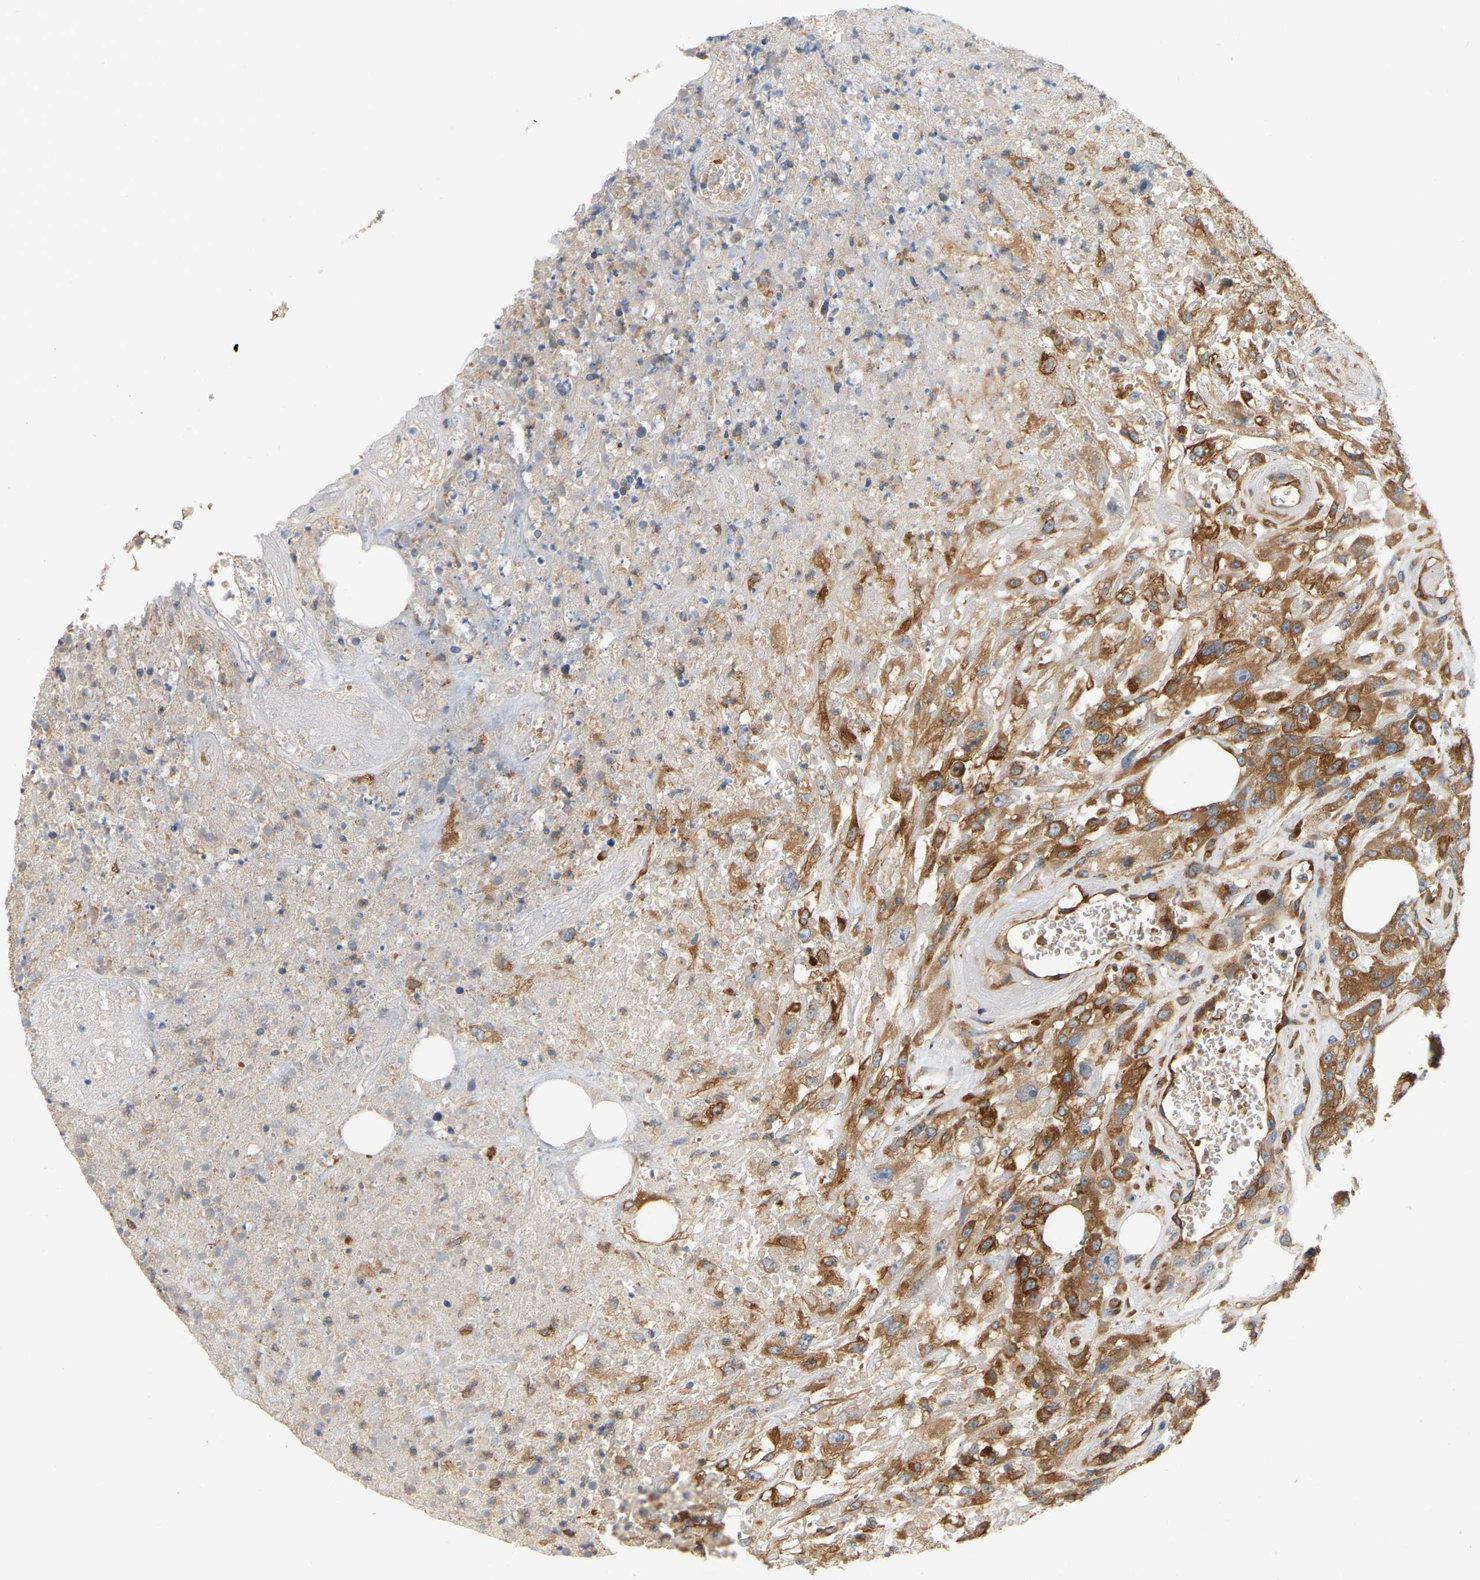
{"staining": {"intensity": "strong", "quantity": ">75%", "location": "cytoplasmic/membranous"}, "tissue": "urothelial cancer", "cell_type": "Tumor cells", "image_type": "cancer", "snomed": [{"axis": "morphology", "description": "Urothelial carcinoma, High grade"}, {"axis": "topography", "description": "Urinary bladder"}], "caption": "Immunohistochemical staining of human urothelial cancer reveals high levels of strong cytoplasmic/membranous protein positivity in about >75% of tumor cells.", "gene": "AKAP13", "patient": {"sex": "male", "age": 46}}